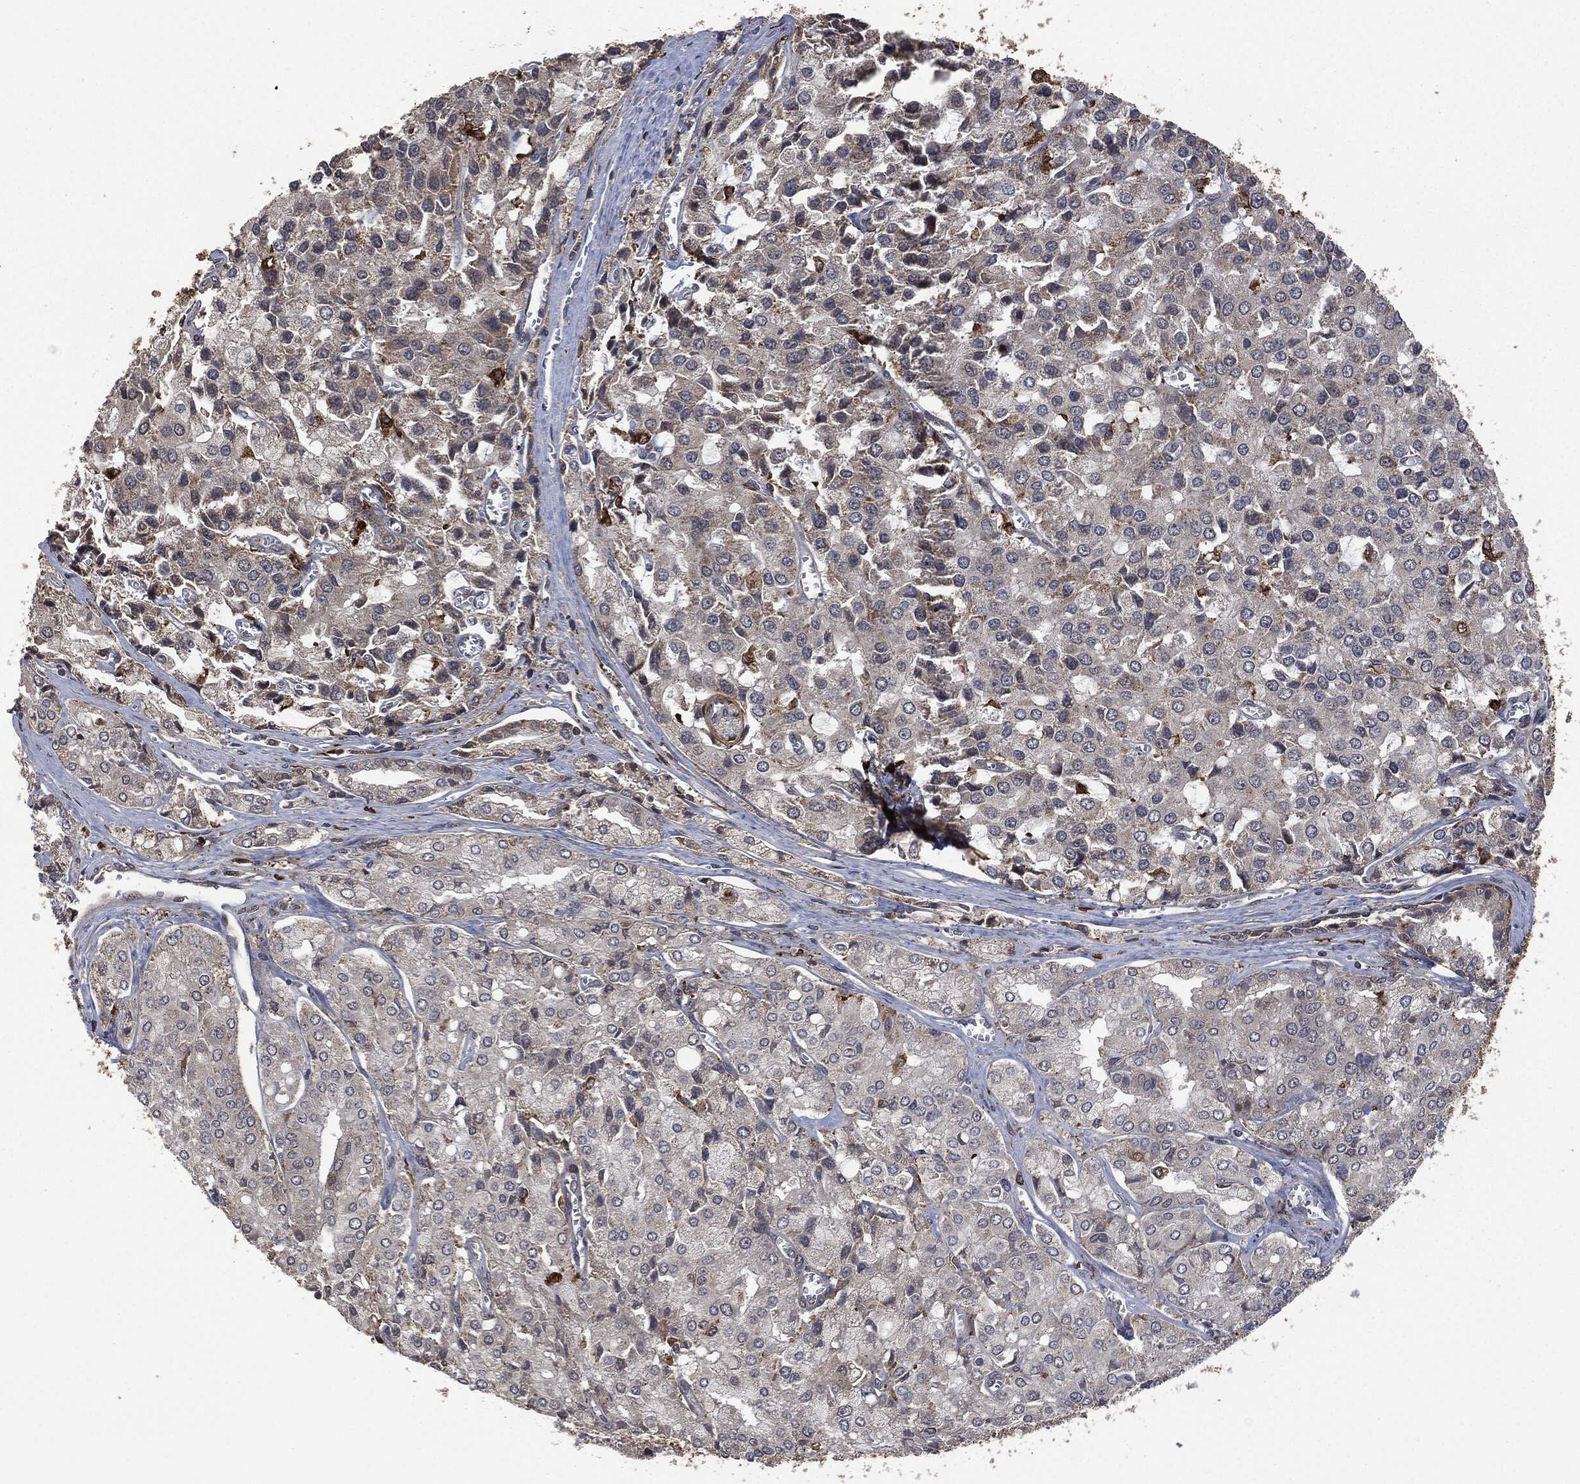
{"staining": {"intensity": "negative", "quantity": "none", "location": "none"}, "tissue": "prostate cancer", "cell_type": "Tumor cells", "image_type": "cancer", "snomed": [{"axis": "morphology", "description": "Adenocarcinoma, NOS"}, {"axis": "topography", "description": "Prostate and seminal vesicle, NOS"}, {"axis": "topography", "description": "Prostate"}], "caption": "Prostate cancer stained for a protein using IHC demonstrates no staining tumor cells.", "gene": "CRABP2", "patient": {"sex": "male", "age": 67}}